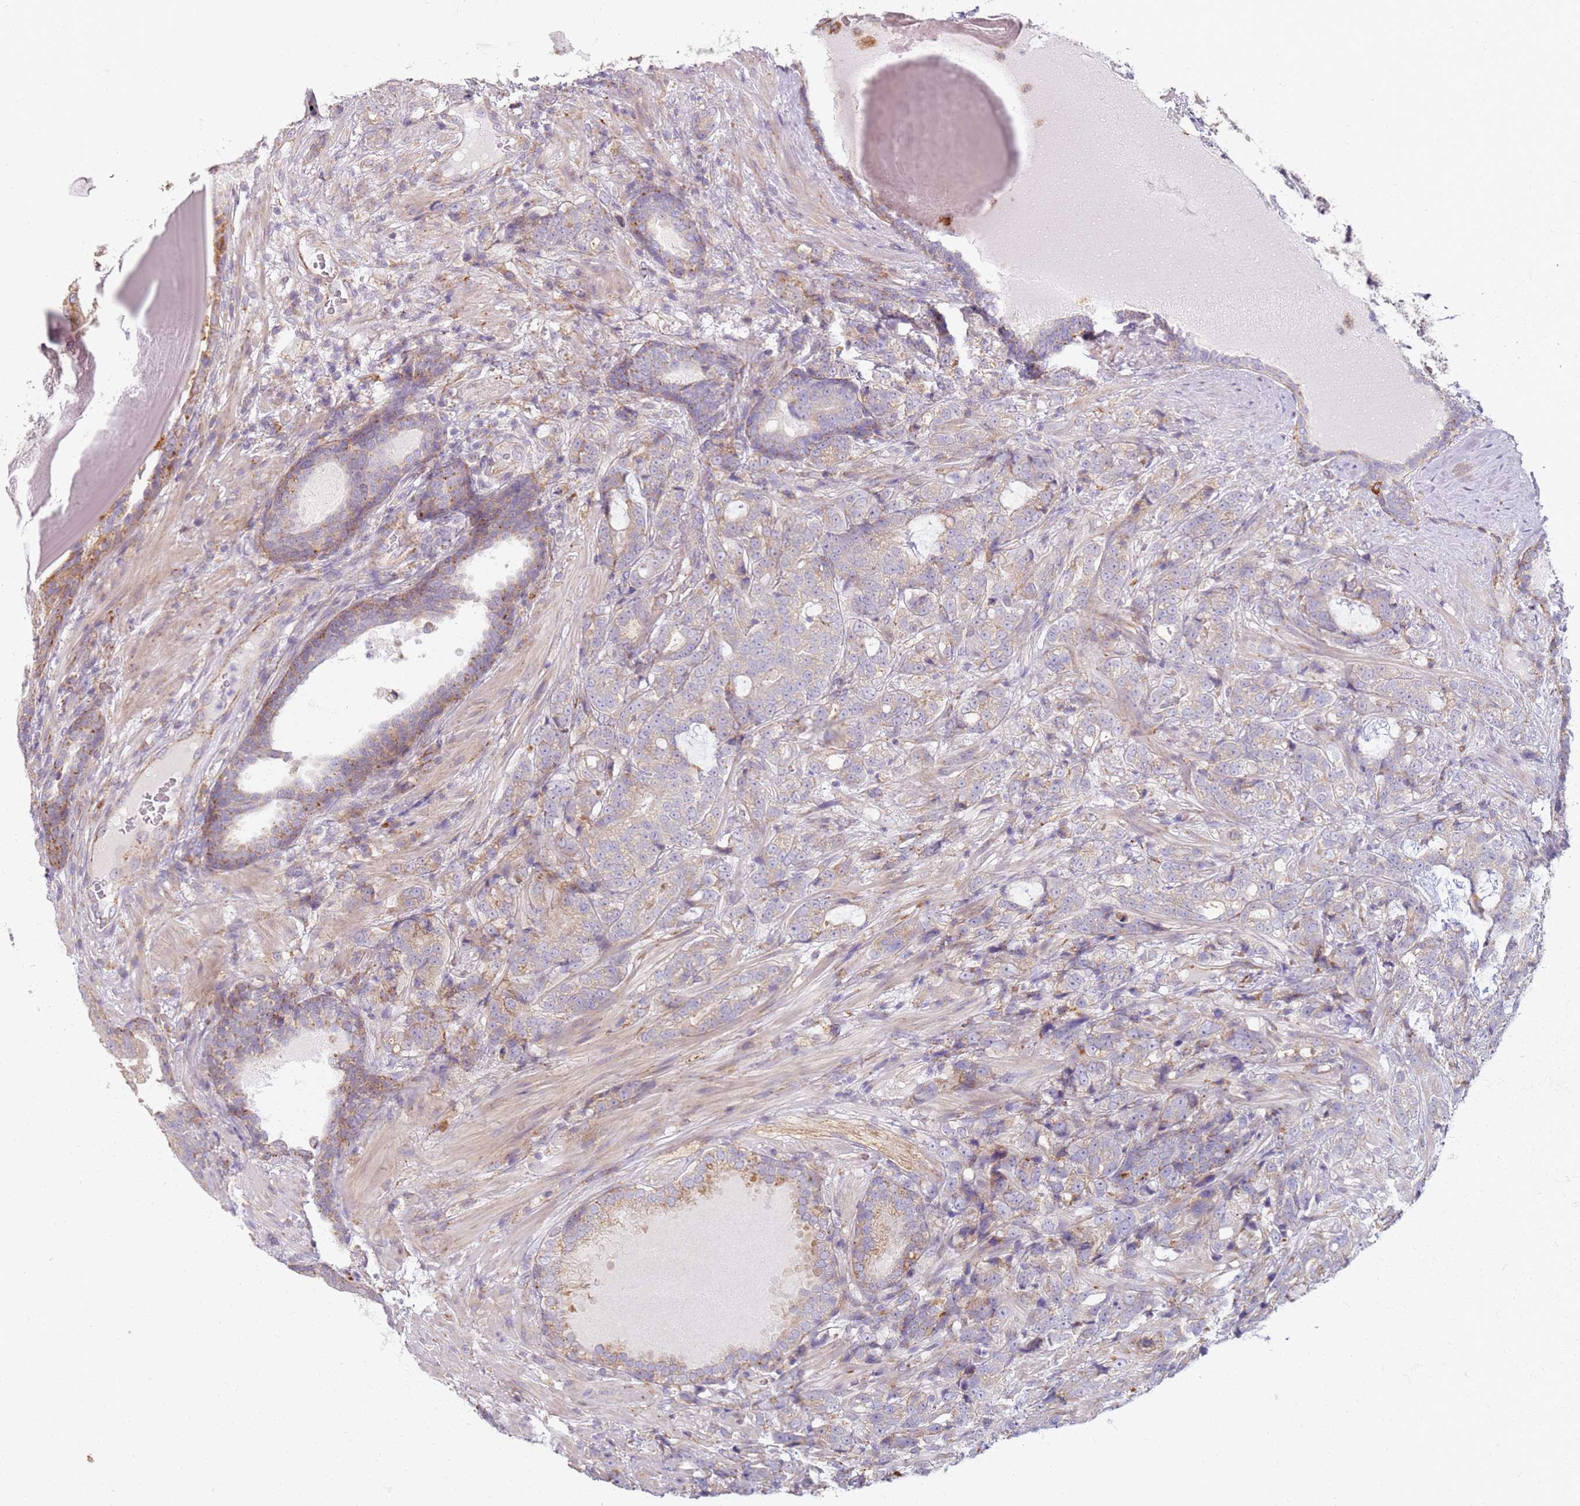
{"staining": {"intensity": "negative", "quantity": "none", "location": "none"}, "tissue": "prostate cancer", "cell_type": "Tumor cells", "image_type": "cancer", "snomed": [{"axis": "morphology", "description": "Adenocarcinoma, High grade"}, {"axis": "topography", "description": "Prostate"}], "caption": "Human prostate cancer (adenocarcinoma (high-grade)) stained for a protein using immunohistochemistry exhibits no positivity in tumor cells.", "gene": "PROKR2", "patient": {"sex": "male", "age": 67}}